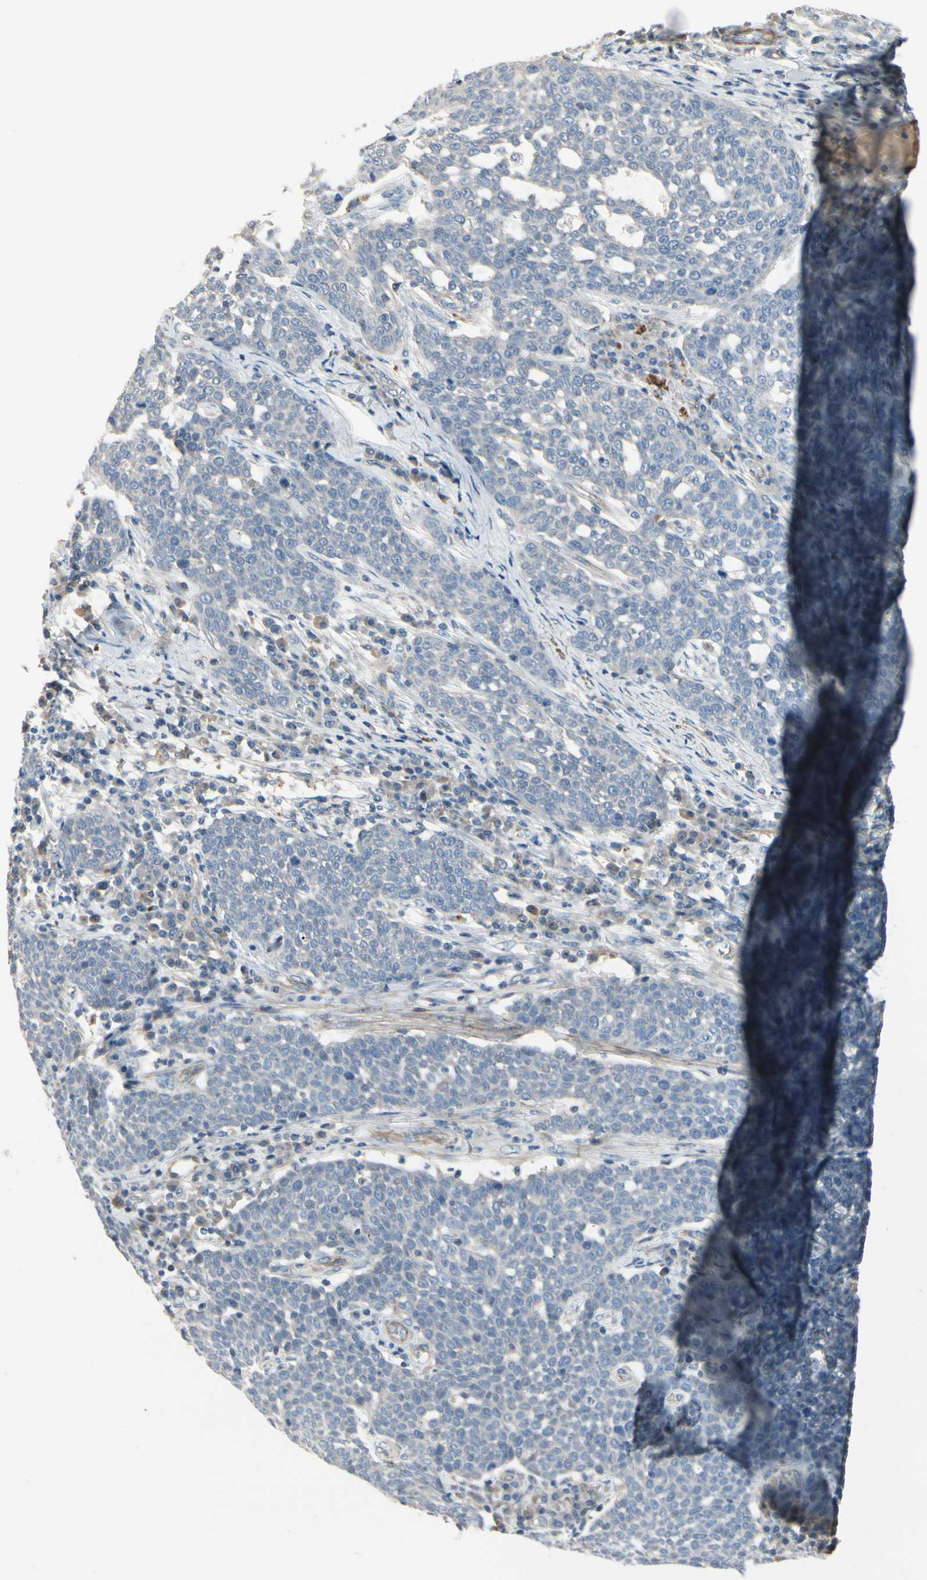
{"staining": {"intensity": "negative", "quantity": "none", "location": "none"}, "tissue": "cervical cancer", "cell_type": "Tumor cells", "image_type": "cancer", "snomed": [{"axis": "morphology", "description": "Squamous cell carcinoma, NOS"}, {"axis": "topography", "description": "Cervix"}], "caption": "This is an immunohistochemistry histopathology image of human squamous cell carcinoma (cervical). There is no expression in tumor cells.", "gene": "TPM1", "patient": {"sex": "female", "age": 34}}